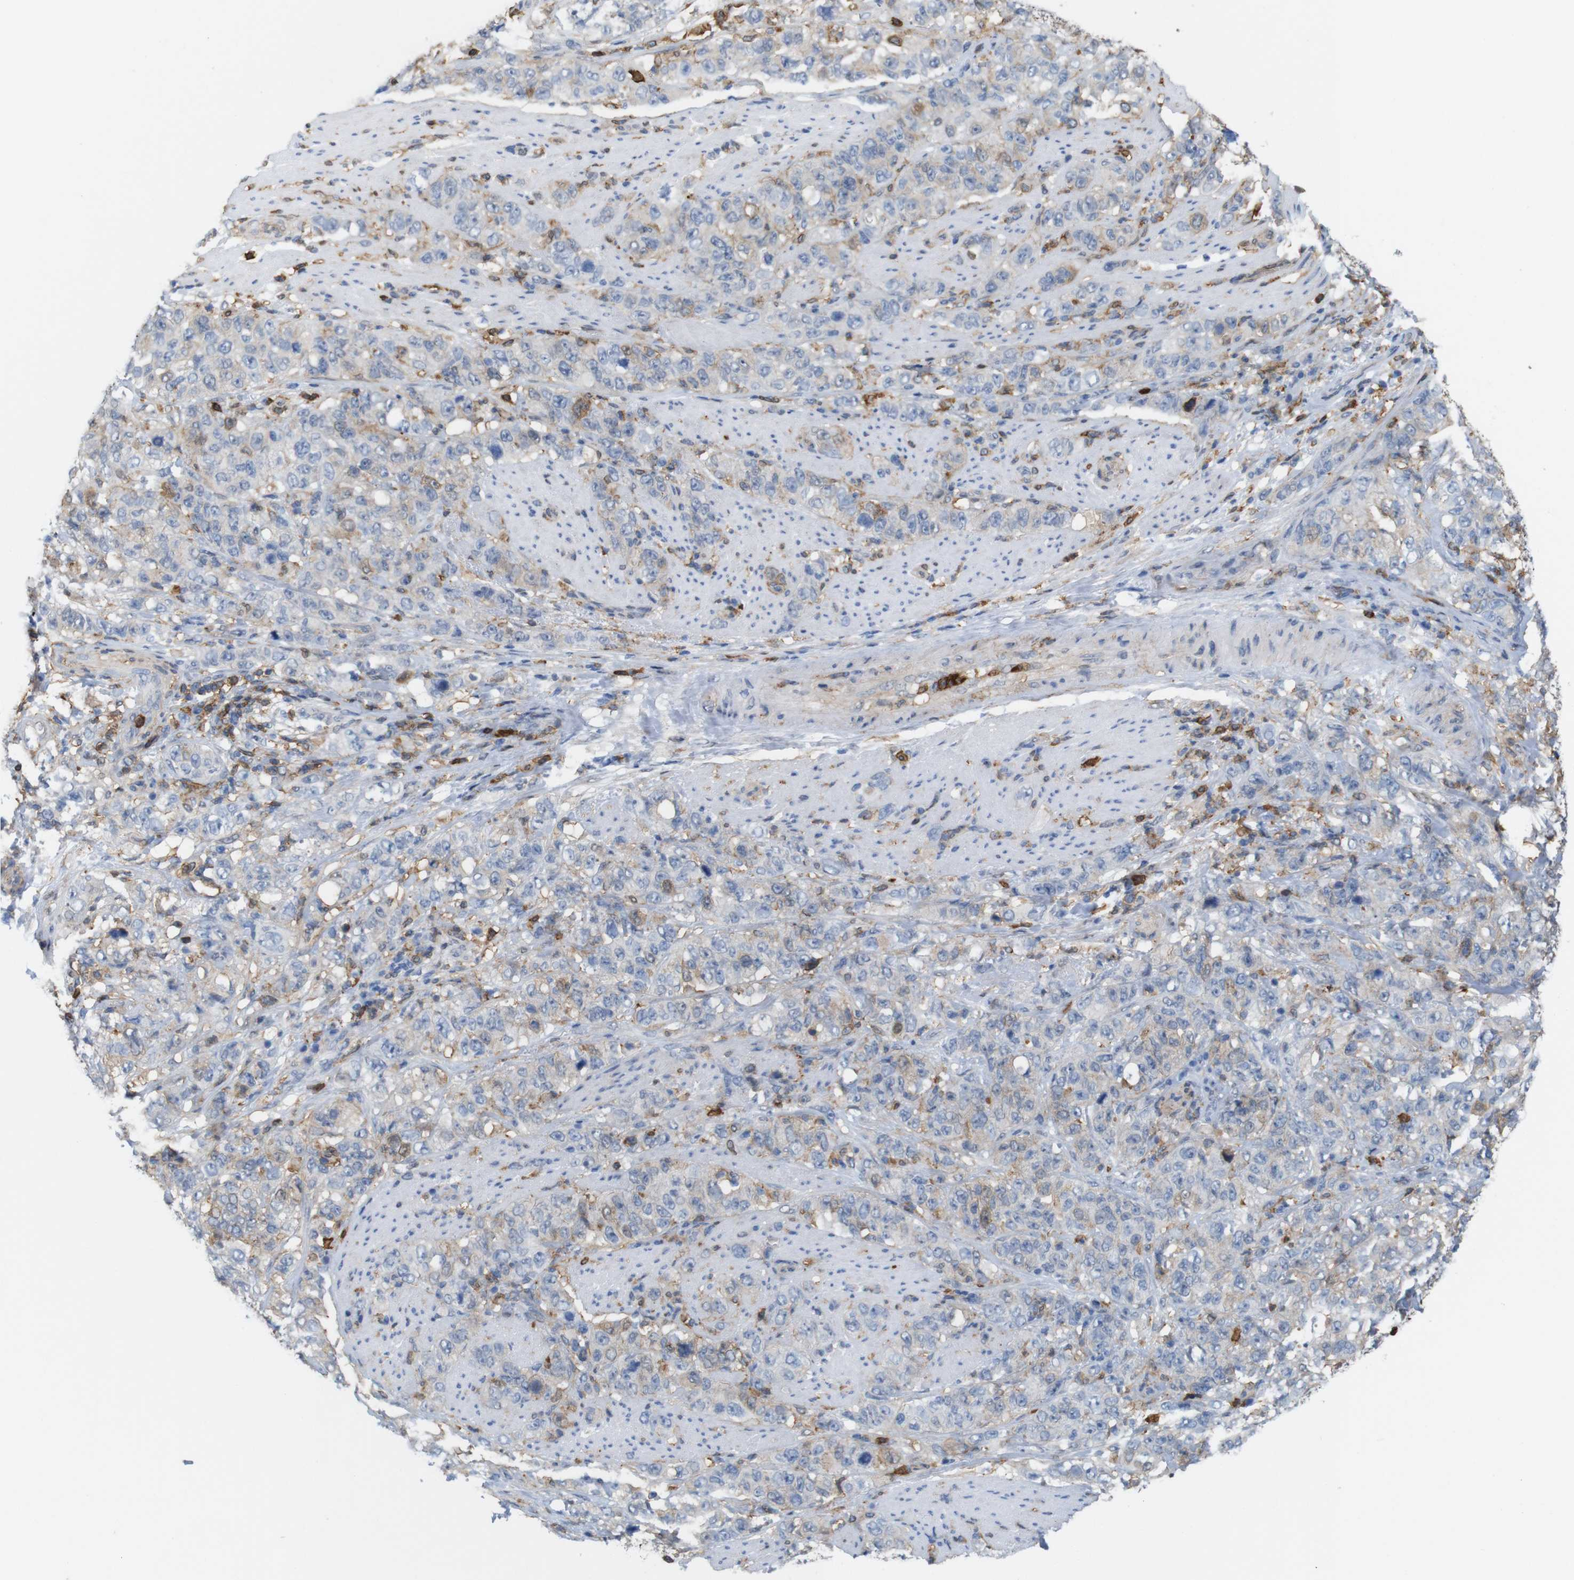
{"staining": {"intensity": "weak", "quantity": ">75%", "location": "cytoplasmic/membranous"}, "tissue": "stomach cancer", "cell_type": "Tumor cells", "image_type": "cancer", "snomed": [{"axis": "morphology", "description": "Adenocarcinoma, NOS"}, {"axis": "topography", "description": "Stomach"}], "caption": "Tumor cells exhibit weak cytoplasmic/membranous staining in approximately >75% of cells in adenocarcinoma (stomach).", "gene": "ANXA1", "patient": {"sex": "male", "age": 48}}